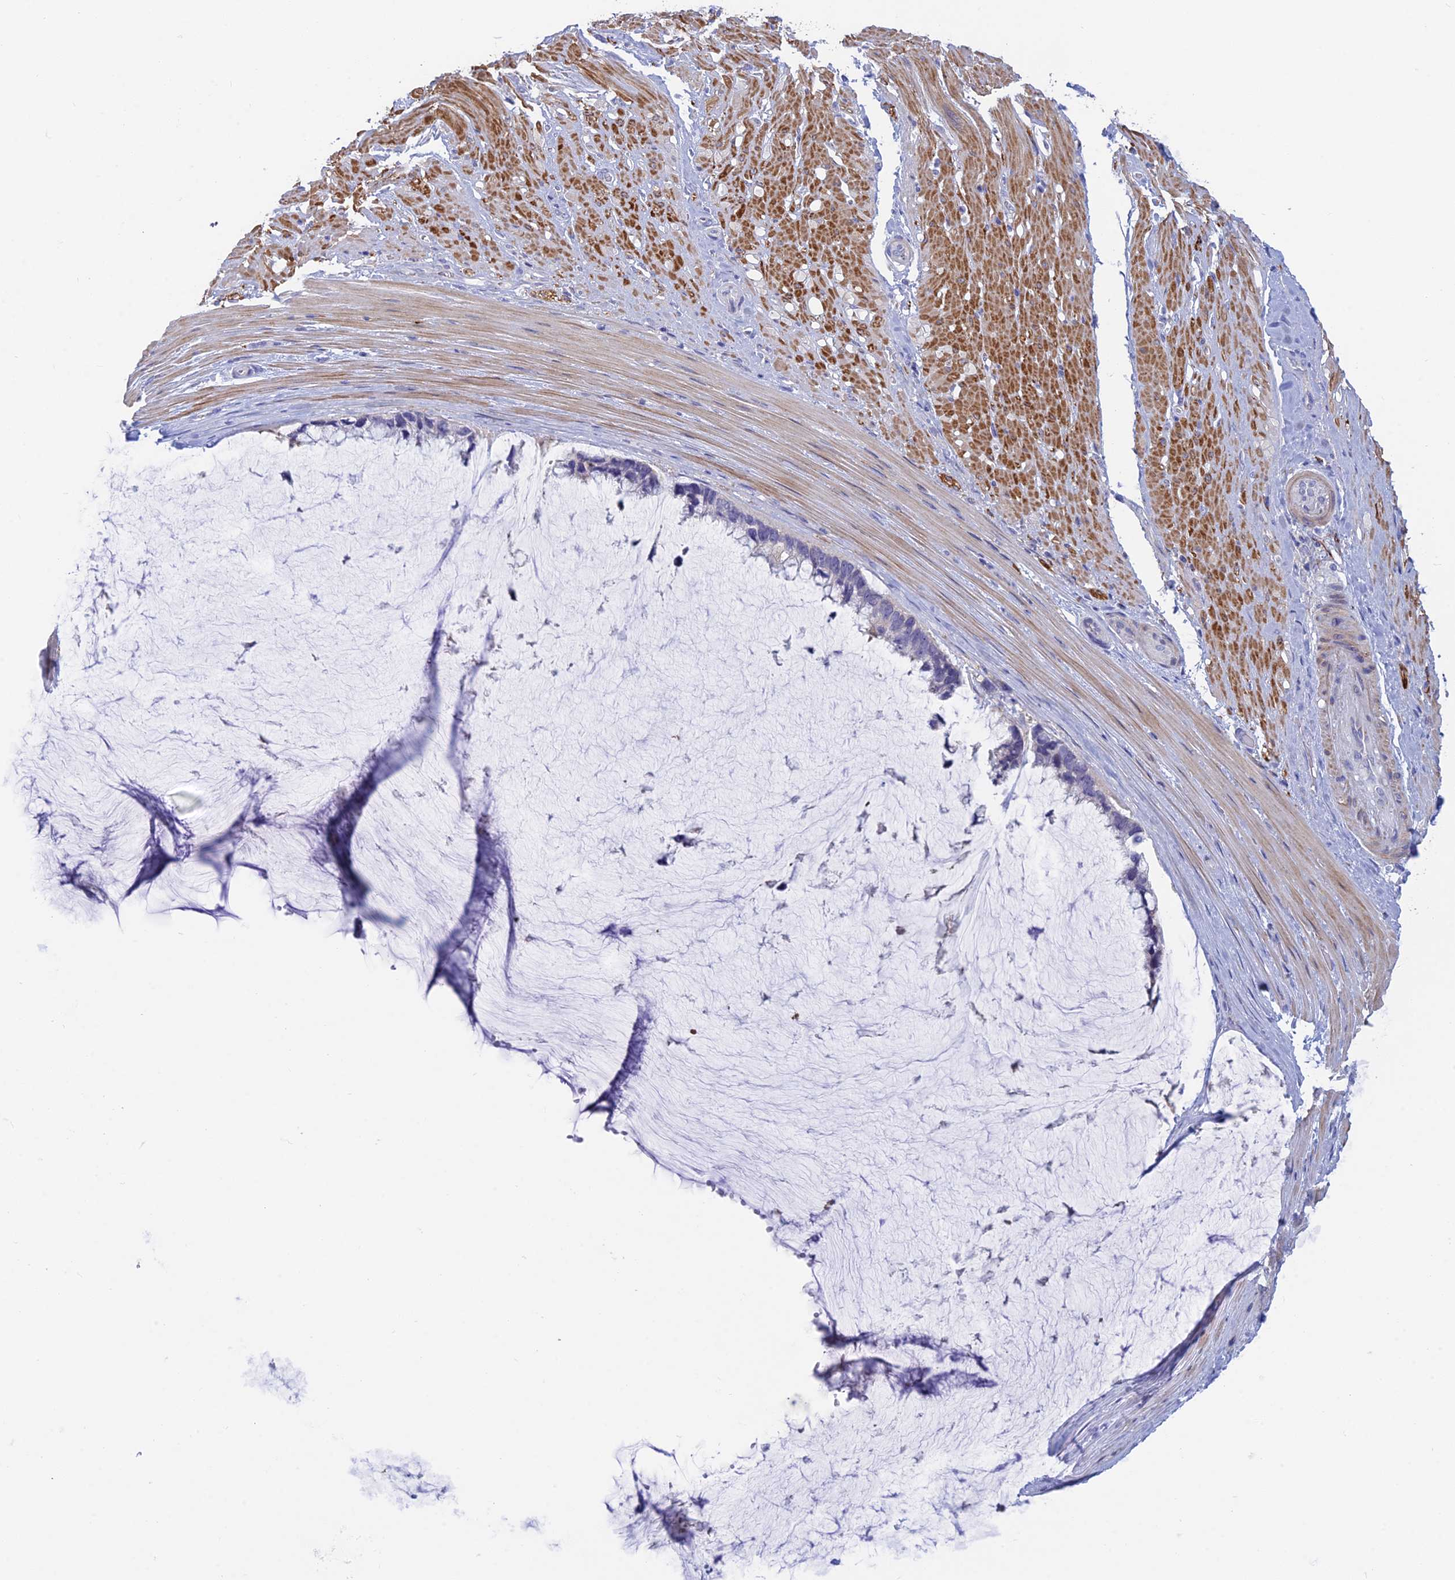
{"staining": {"intensity": "negative", "quantity": "none", "location": "none"}, "tissue": "ovarian cancer", "cell_type": "Tumor cells", "image_type": "cancer", "snomed": [{"axis": "morphology", "description": "Cystadenocarcinoma, mucinous, NOS"}, {"axis": "topography", "description": "Ovary"}], "caption": "A high-resolution histopathology image shows immunohistochemistry (IHC) staining of ovarian cancer, which reveals no significant positivity in tumor cells.", "gene": "XPO7", "patient": {"sex": "female", "age": 39}}